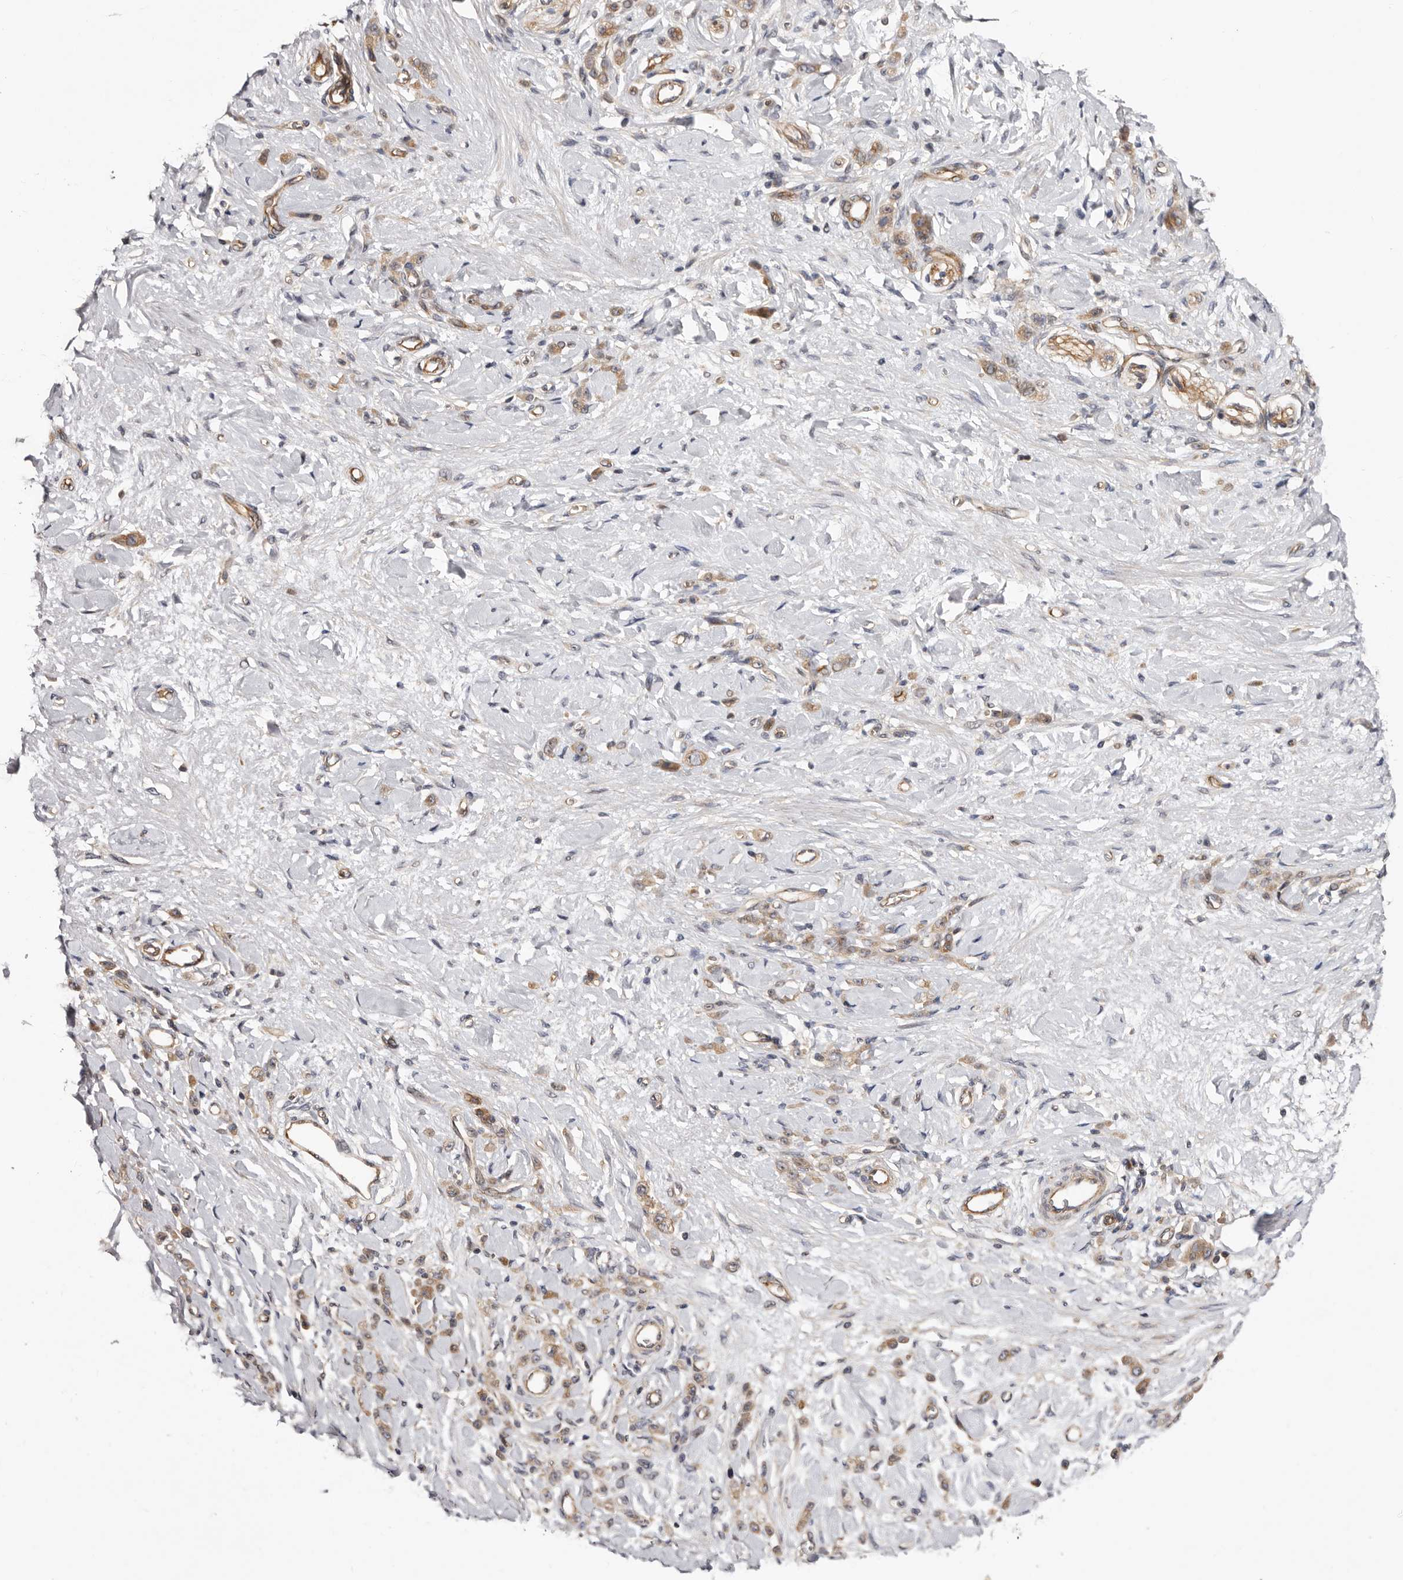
{"staining": {"intensity": "moderate", "quantity": ">75%", "location": "cytoplasmic/membranous,nuclear"}, "tissue": "stomach cancer", "cell_type": "Tumor cells", "image_type": "cancer", "snomed": [{"axis": "morphology", "description": "Normal tissue, NOS"}, {"axis": "morphology", "description": "Adenocarcinoma, NOS"}, {"axis": "topography", "description": "Stomach"}], "caption": "DAB immunohistochemical staining of stomach adenocarcinoma demonstrates moderate cytoplasmic/membranous and nuclear protein positivity in approximately >75% of tumor cells. The protein of interest is shown in brown color, while the nuclei are stained blue.", "gene": "PANK4", "patient": {"sex": "male", "age": 82}}